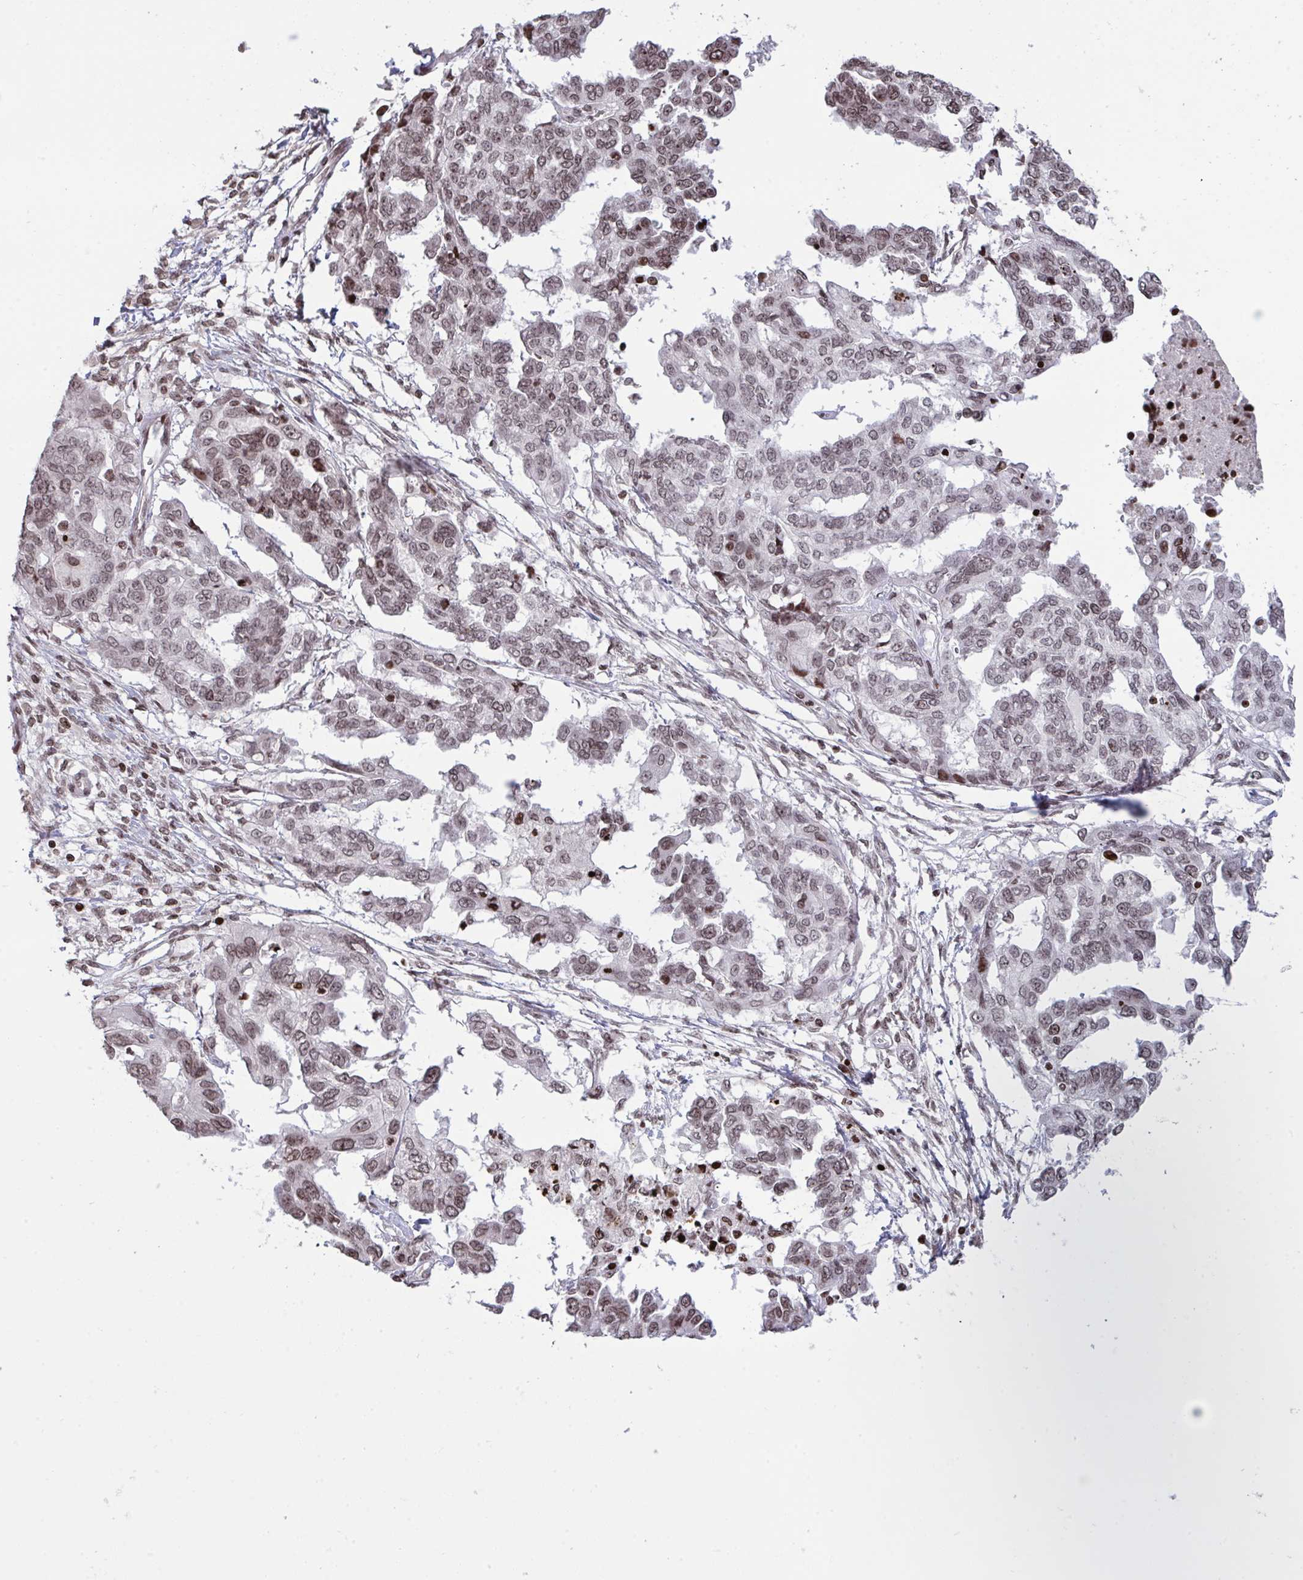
{"staining": {"intensity": "weak", "quantity": ">75%", "location": "nuclear"}, "tissue": "ovarian cancer", "cell_type": "Tumor cells", "image_type": "cancer", "snomed": [{"axis": "morphology", "description": "Cystadenocarcinoma, serous, NOS"}, {"axis": "topography", "description": "Ovary"}], "caption": "Weak nuclear protein expression is present in approximately >75% of tumor cells in ovarian serous cystadenocarcinoma.", "gene": "NIP7", "patient": {"sex": "female", "age": 53}}